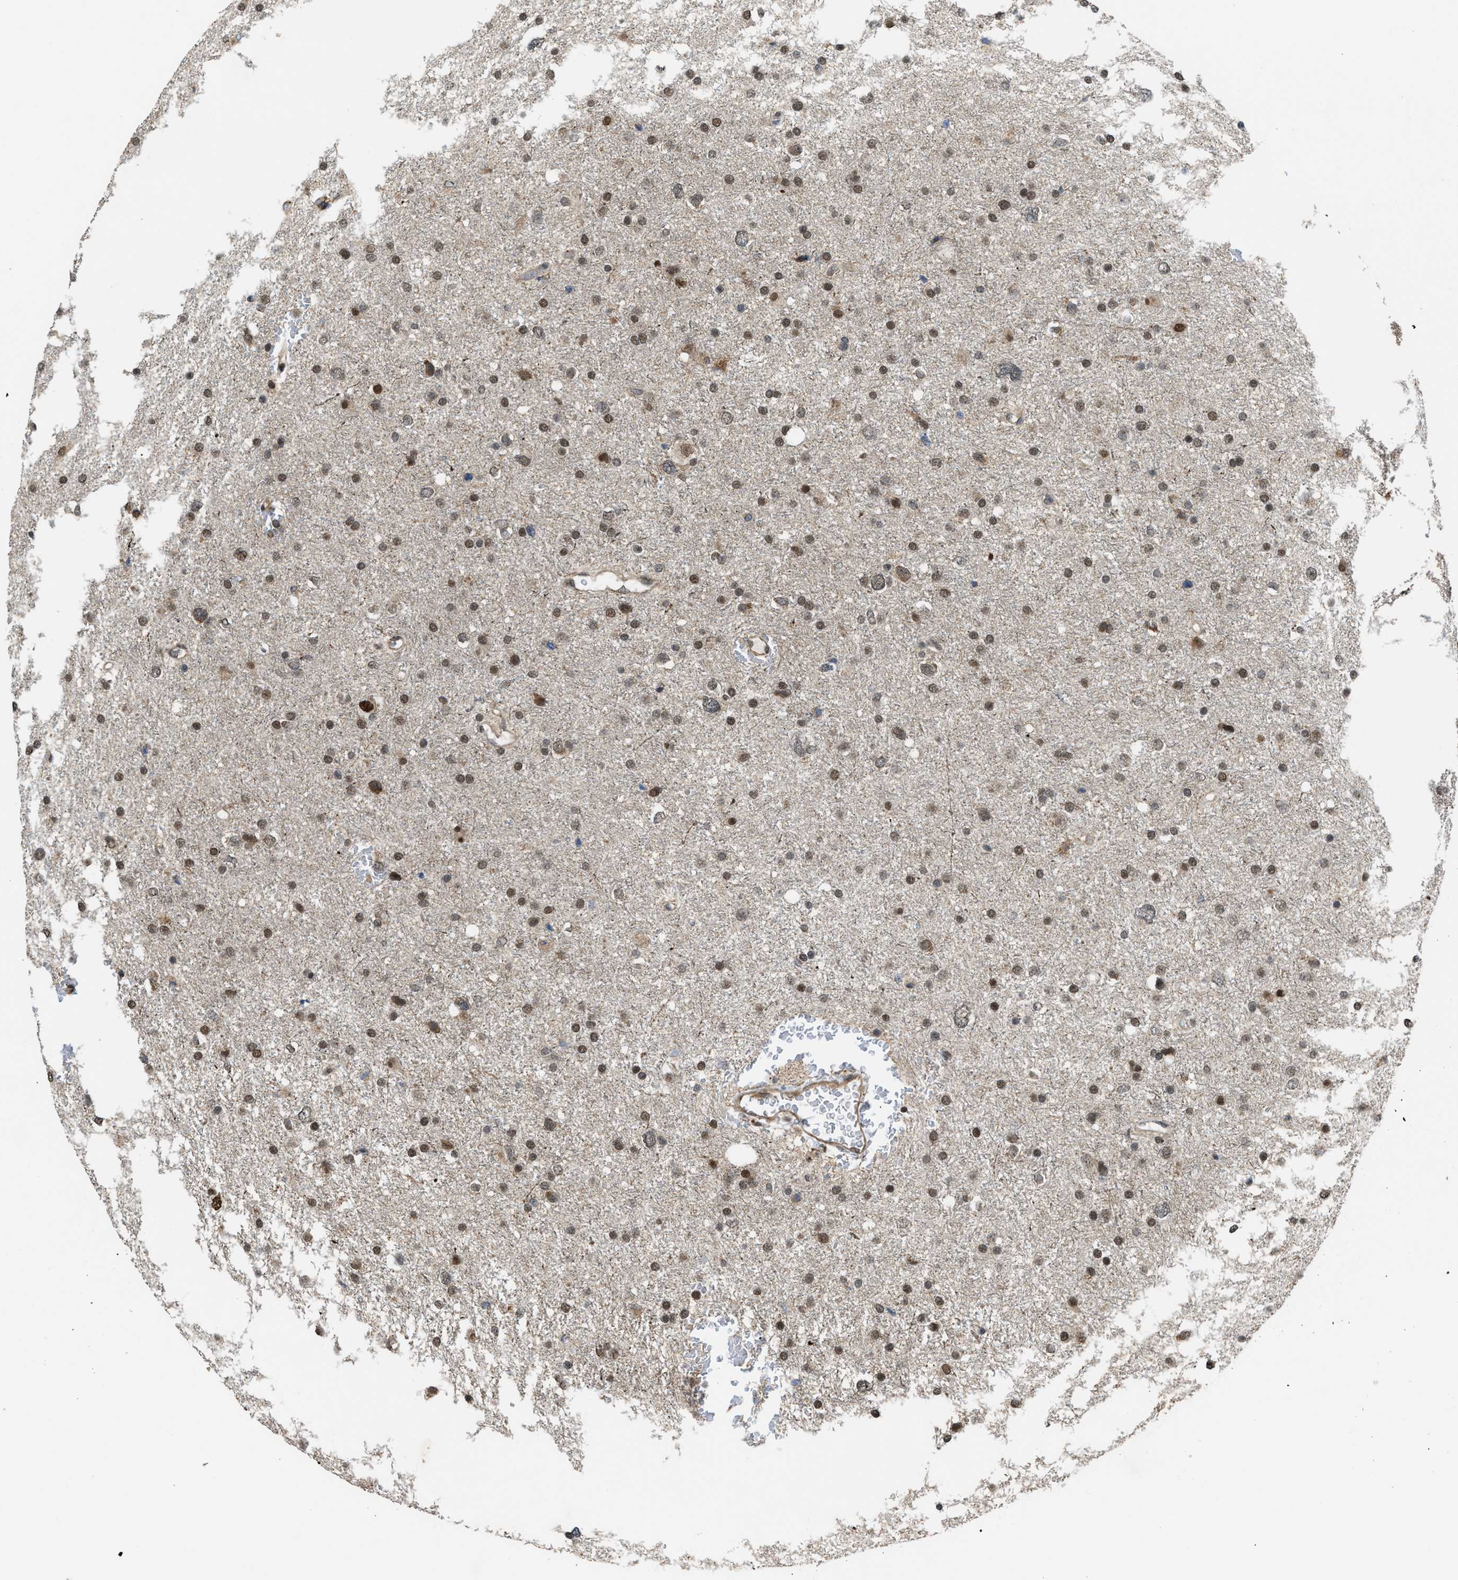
{"staining": {"intensity": "moderate", "quantity": ">75%", "location": "nuclear"}, "tissue": "glioma", "cell_type": "Tumor cells", "image_type": "cancer", "snomed": [{"axis": "morphology", "description": "Glioma, malignant, Low grade"}, {"axis": "topography", "description": "Brain"}], "caption": "IHC micrograph of neoplastic tissue: human malignant low-grade glioma stained using immunohistochemistry demonstrates medium levels of moderate protein expression localized specifically in the nuclear of tumor cells, appearing as a nuclear brown color.", "gene": "ZNF250", "patient": {"sex": "female", "age": 37}}